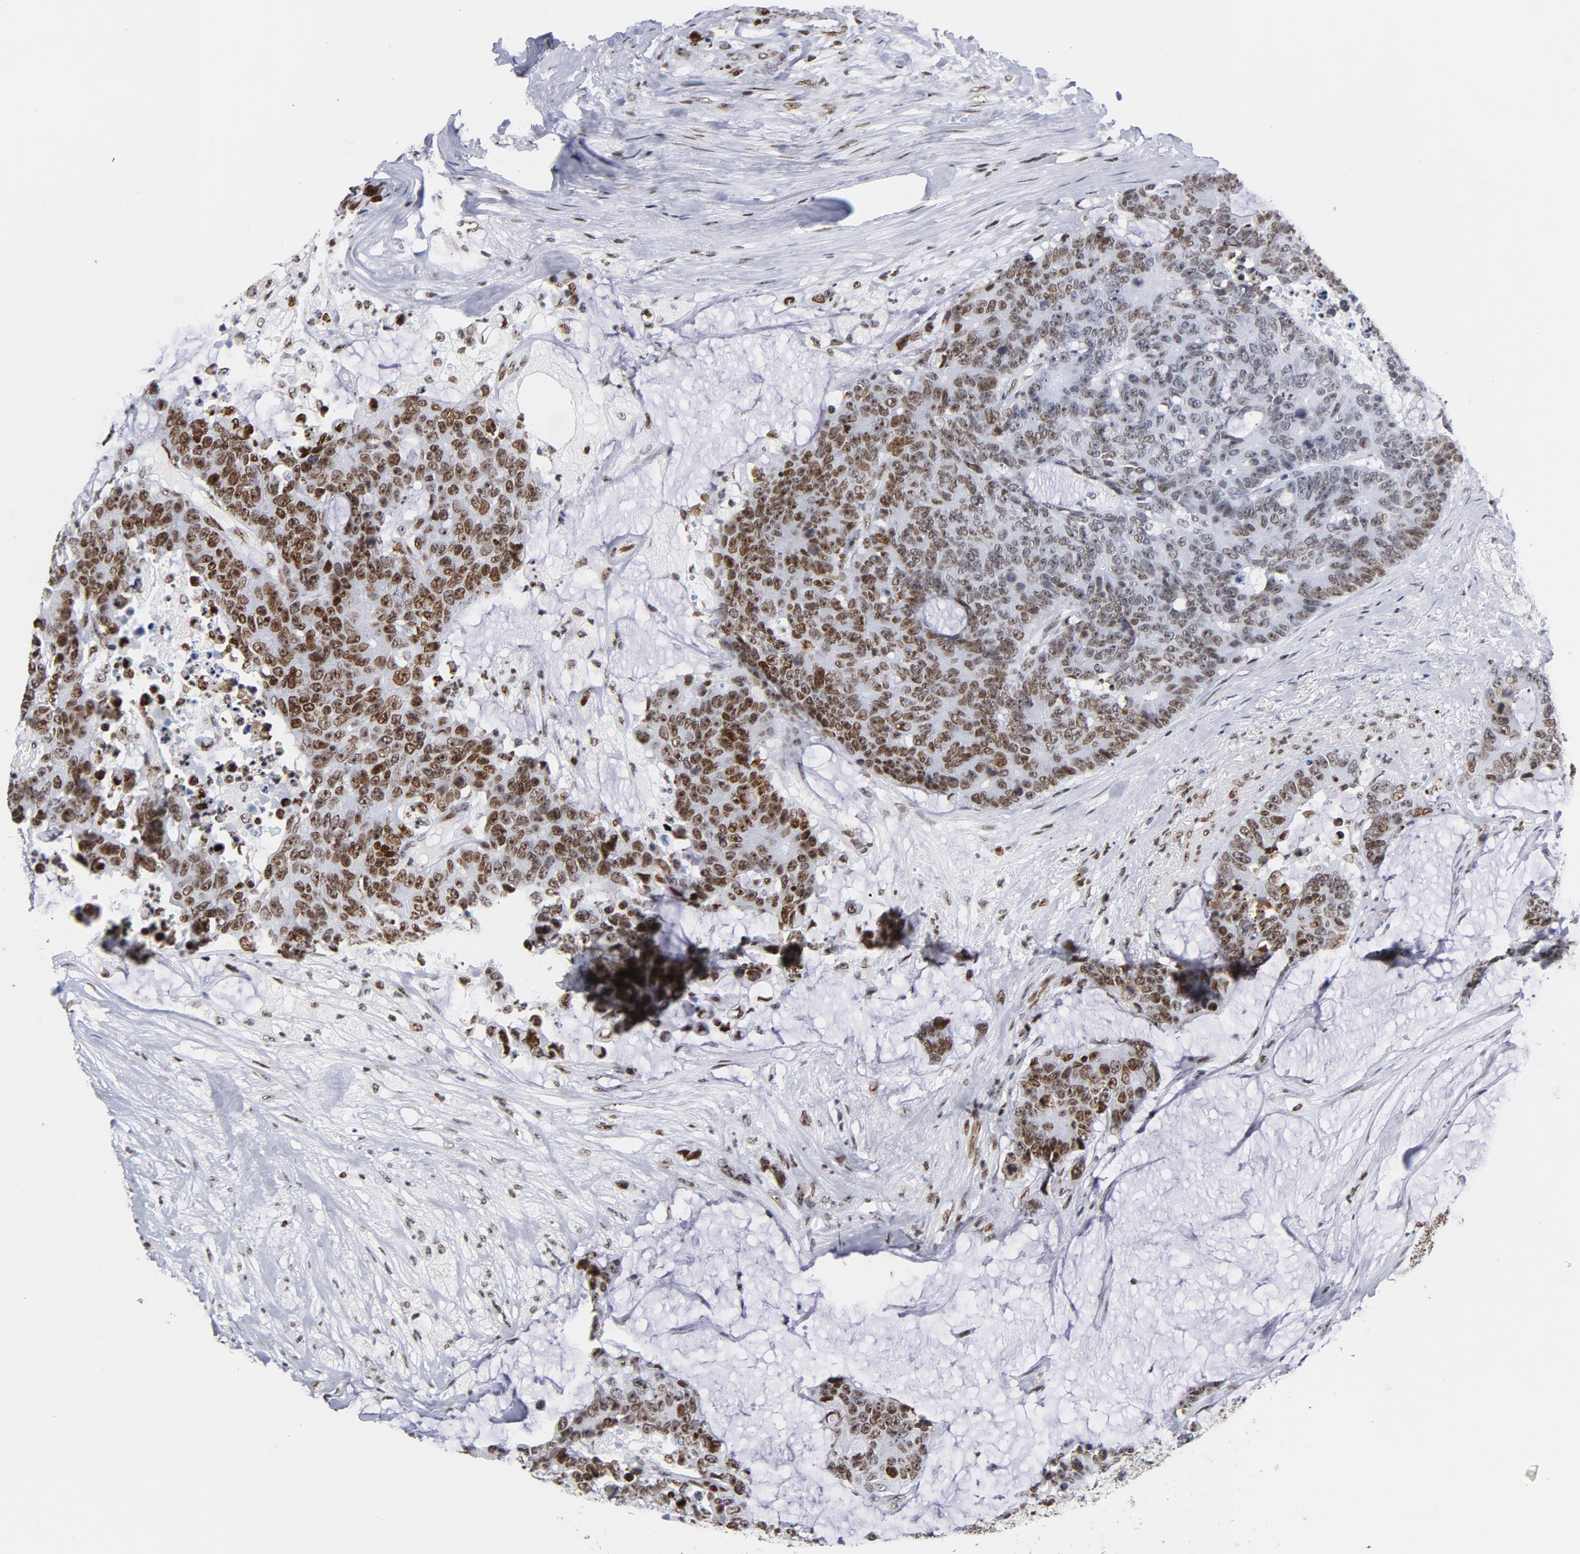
{"staining": {"intensity": "moderate", "quantity": ">75%", "location": "nuclear"}, "tissue": "colorectal cancer", "cell_type": "Tumor cells", "image_type": "cancer", "snomed": [{"axis": "morphology", "description": "Adenocarcinoma, NOS"}, {"axis": "topography", "description": "Colon"}], "caption": "Colorectal cancer was stained to show a protein in brown. There is medium levels of moderate nuclear staining in approximately >75% of tumor cells. (IHC, brightfield microscopy, high magnification).", "gene": "TOP2B", "patient": {"sex": "female", "age": 86}}